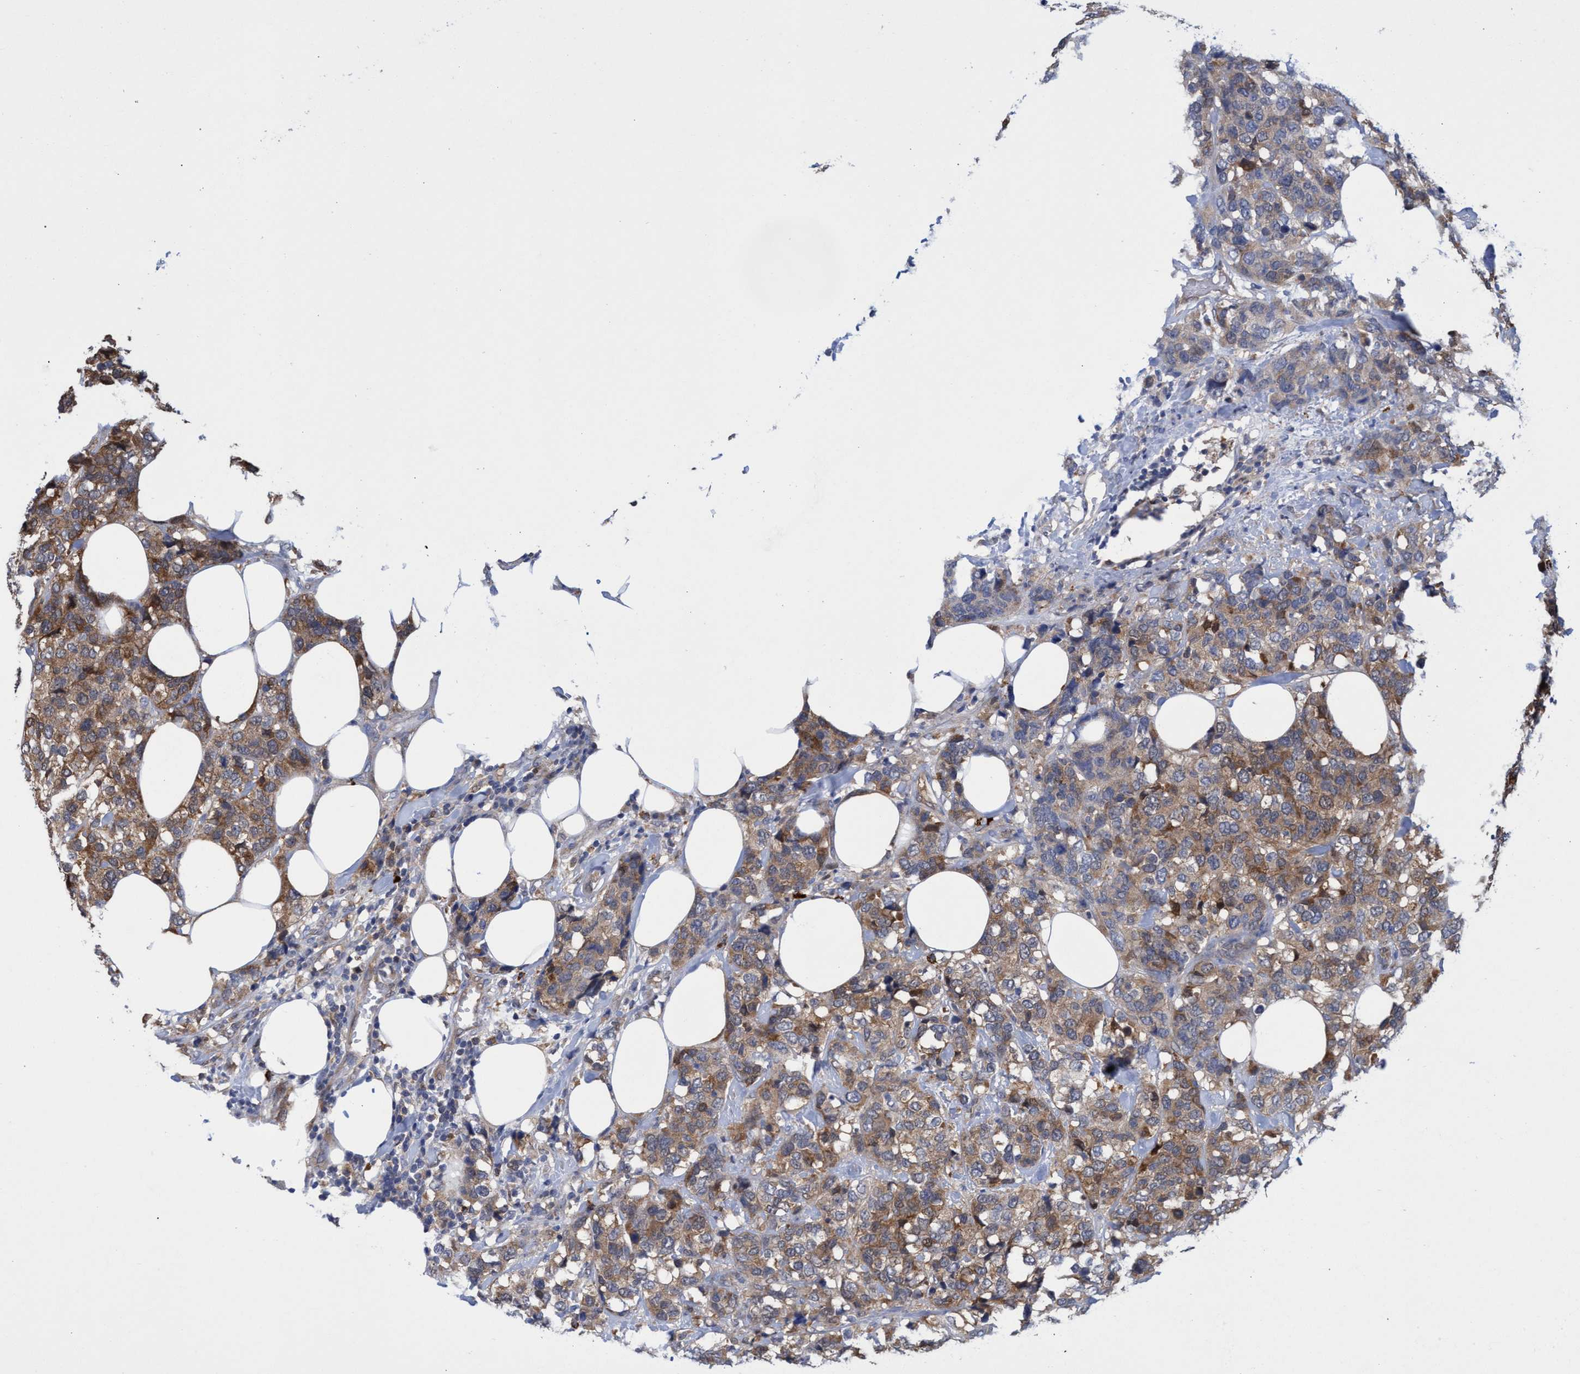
{"staining": {"intensity": "moderate", "quantity": ">75%", "location": "cytoplasmic/membranous"}, "tissue": "breast cancer", "cell_type": "Tumor cells", "image_type": "cancer", "snomed": [{"axis": "morphology", "description": "Lobular carcinoma"}, {"axis": "topography", "description": "Breast"}], "caption": "A high-resolution photomicrograph shows immunohistochemistry (IHC) staining of breast cancer (lobular carcinoma), which shows moderate cytoplasmic/membranous positivity in approximately >75% of tumor cells.", "gene": "PNPO", "patient": {"sex": "female", "age": 59}}